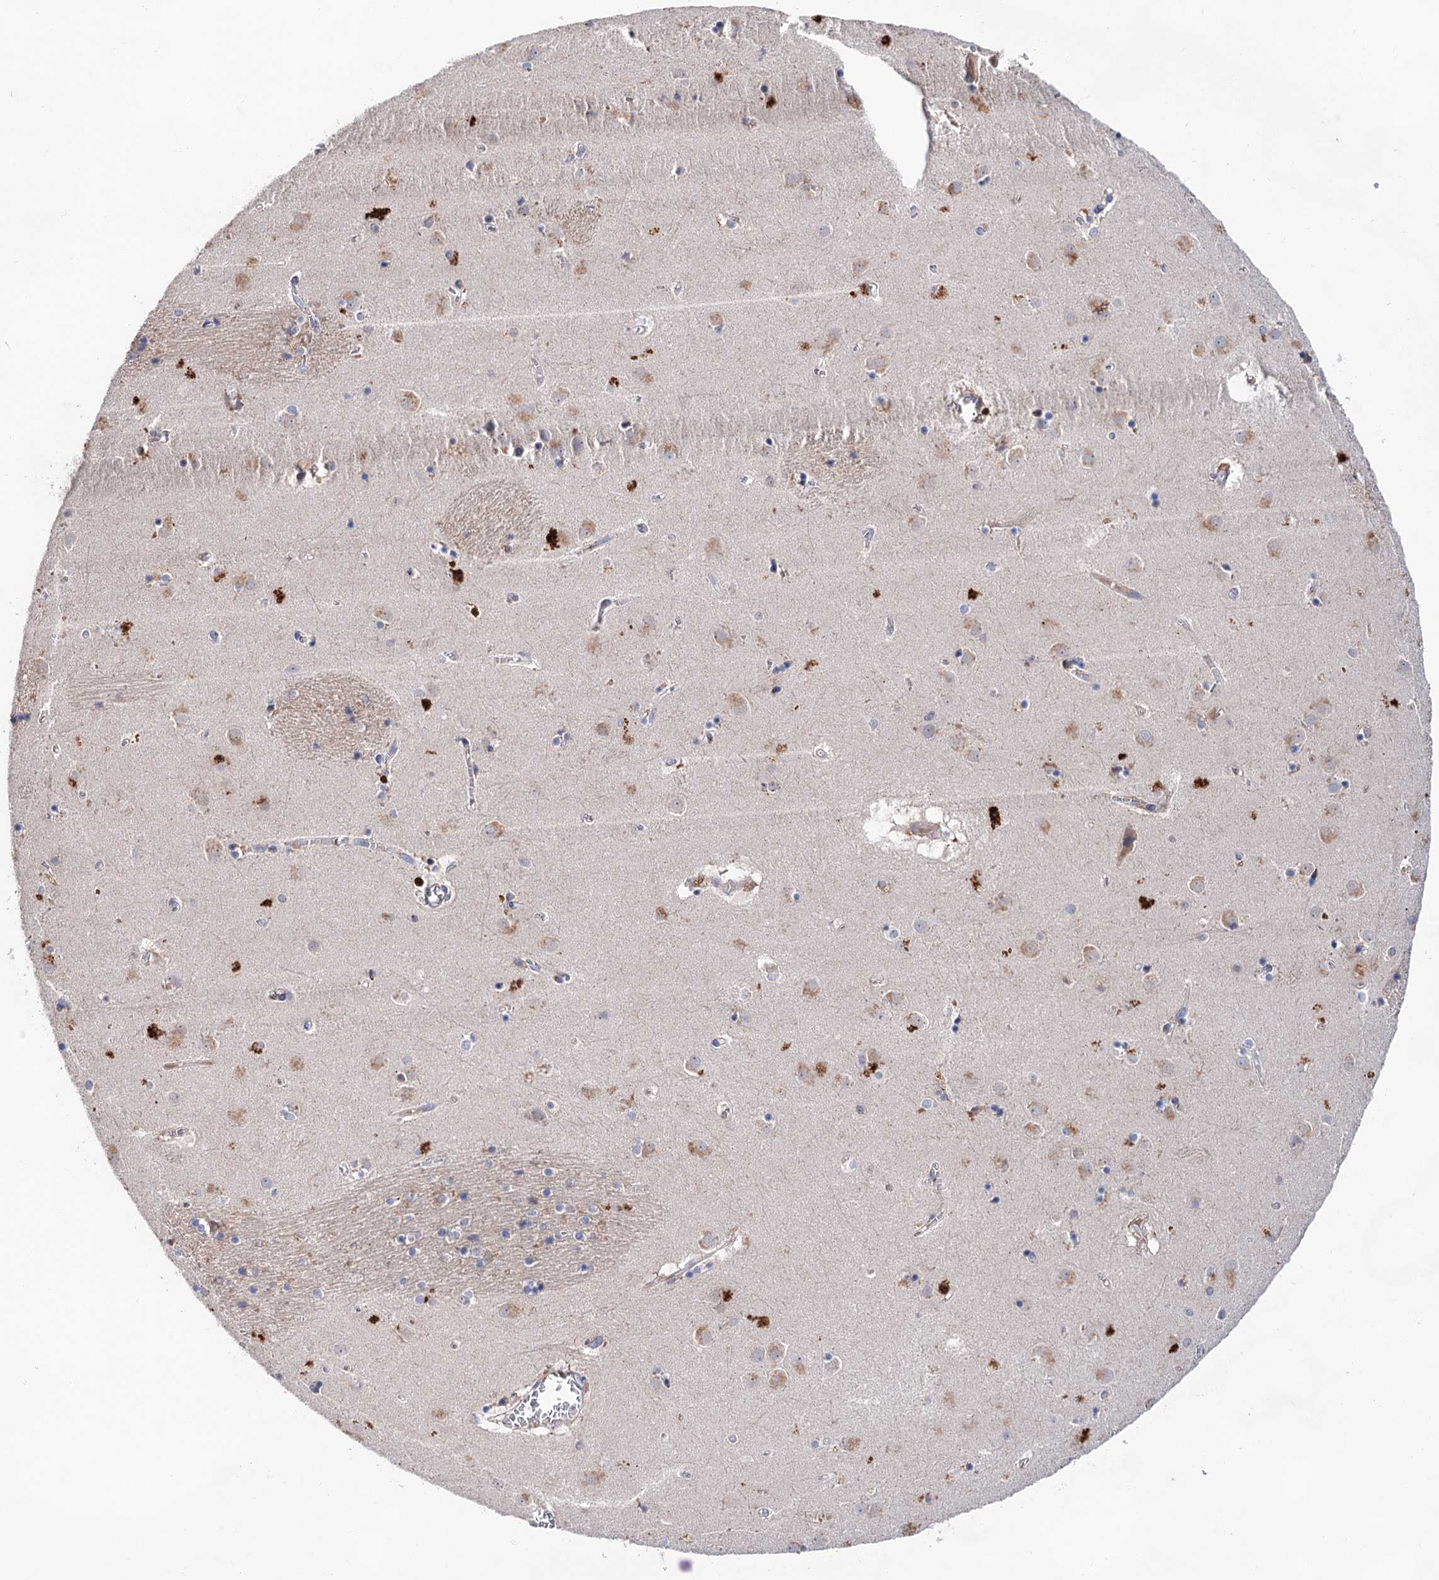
{"staining": {"intensity": "negative", "quantity": "none", "location": "none"}, "tissue": "caudate", "cell_type": "Glial cells", "image_type": "normal", "snomed": [{"axis": "morphology", "description": "Normal tissue, NOS"}, {"axis": "topography", "description": "Lateral ventricle wall"}], "caption": "Immunohistochemical staining of normal human caudate exhibits no significant positivity in glial cells. (DAB (3,3'-diaminobenzidine) IHC visualized using brightfield microscopy, high magnification).", "gene": "TMTC3", "patient": {"sex": "male", "age": 70}}